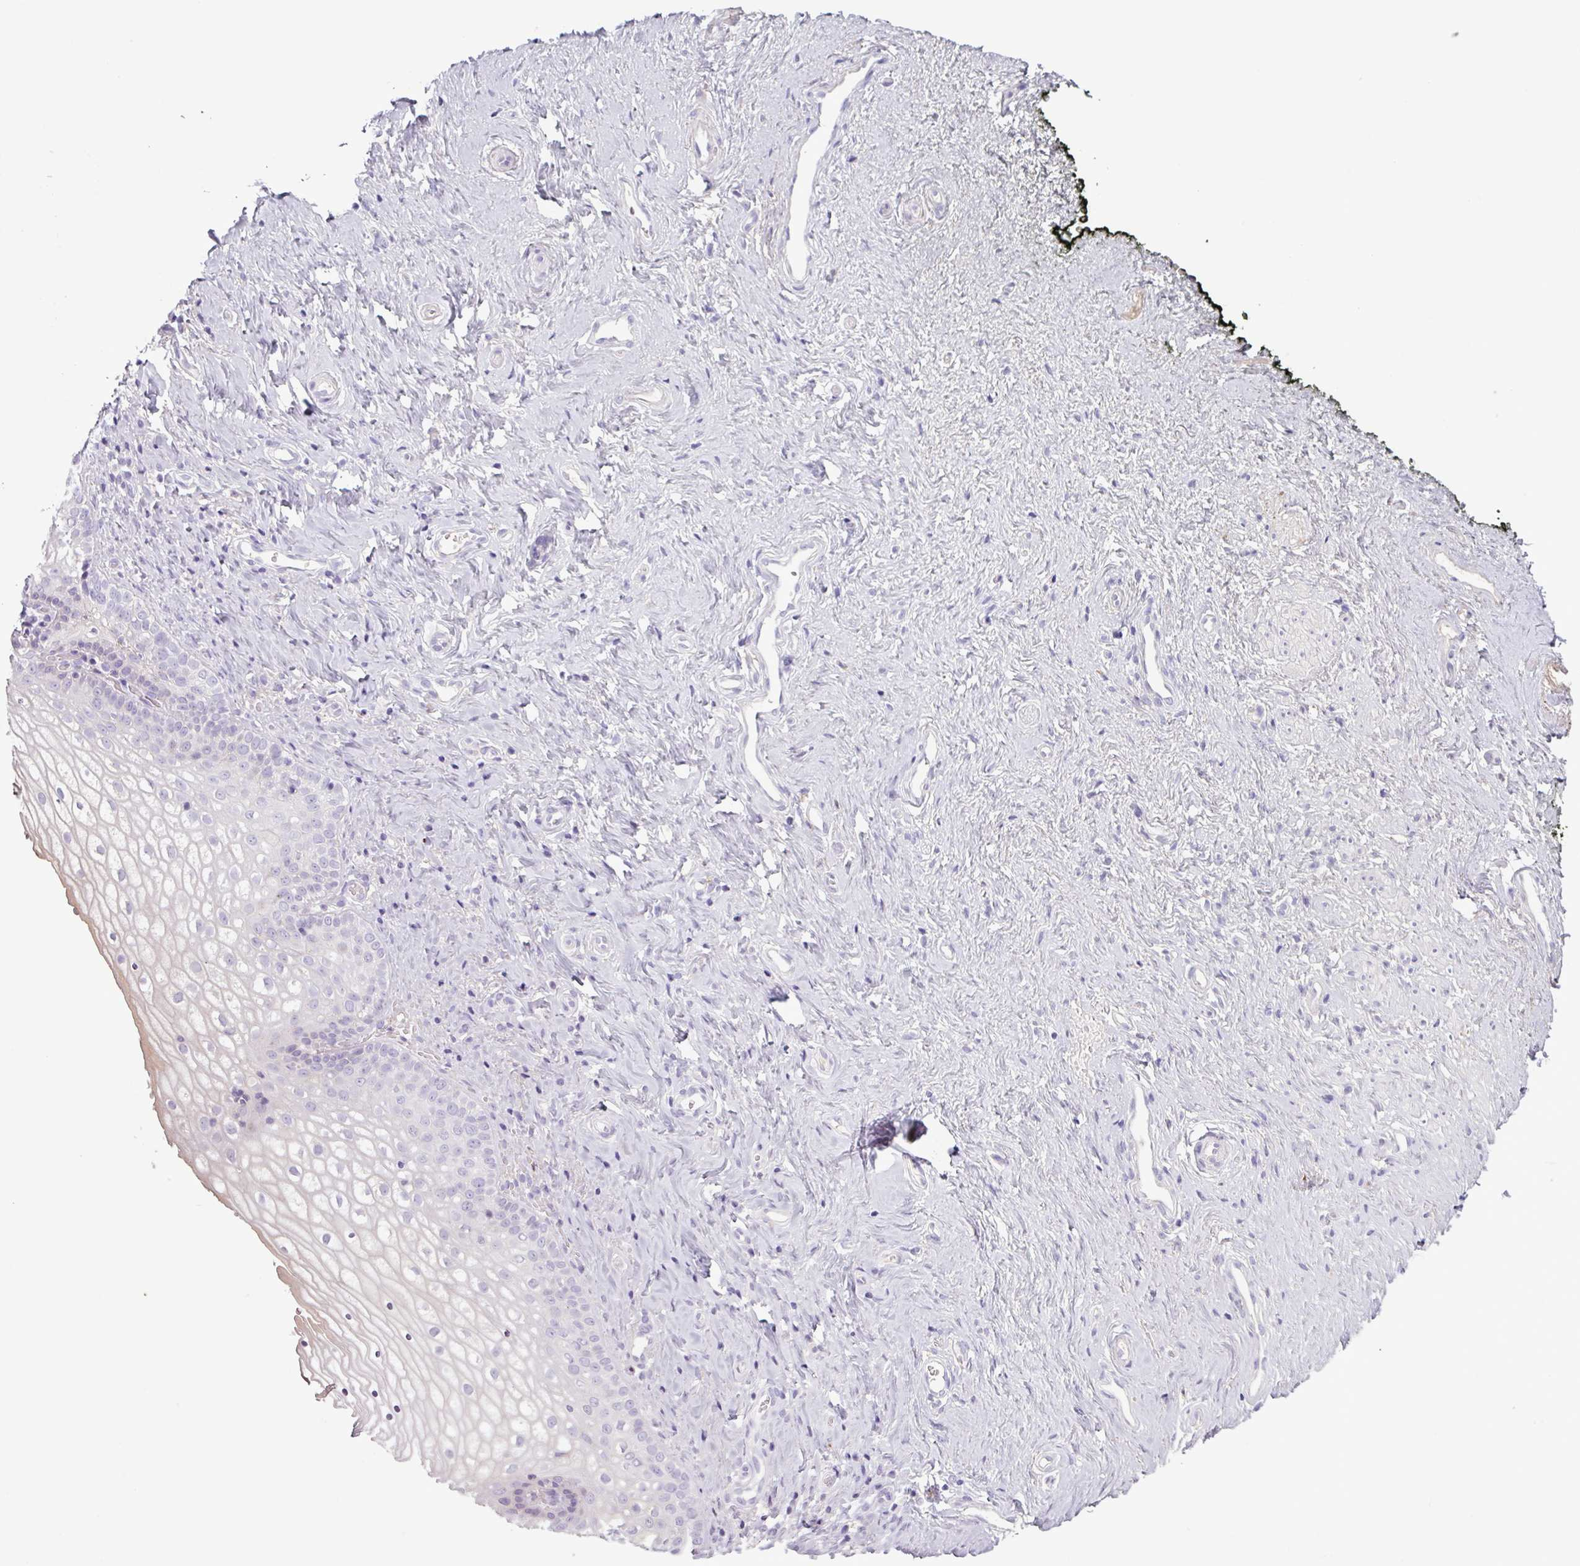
{"staining": {"intensity": "weak", "quantity": "<25%", "location": "cytoplasmic/membranous"}, "tissue": "vagina", "cell_type": "Squamous epithelial cells", "image_type": "normal", "snomed": [{"axis": "morphology", "description": "Normal tissue, NOS"}, {"axis": "topography", "description": "Vagina"}], "caption": "Photomicrograph shows no significant protein expression in squamous epithelial cells of normal vagina.", "gene": "C4A", "patient": {"sex": "female", "age": 59}}